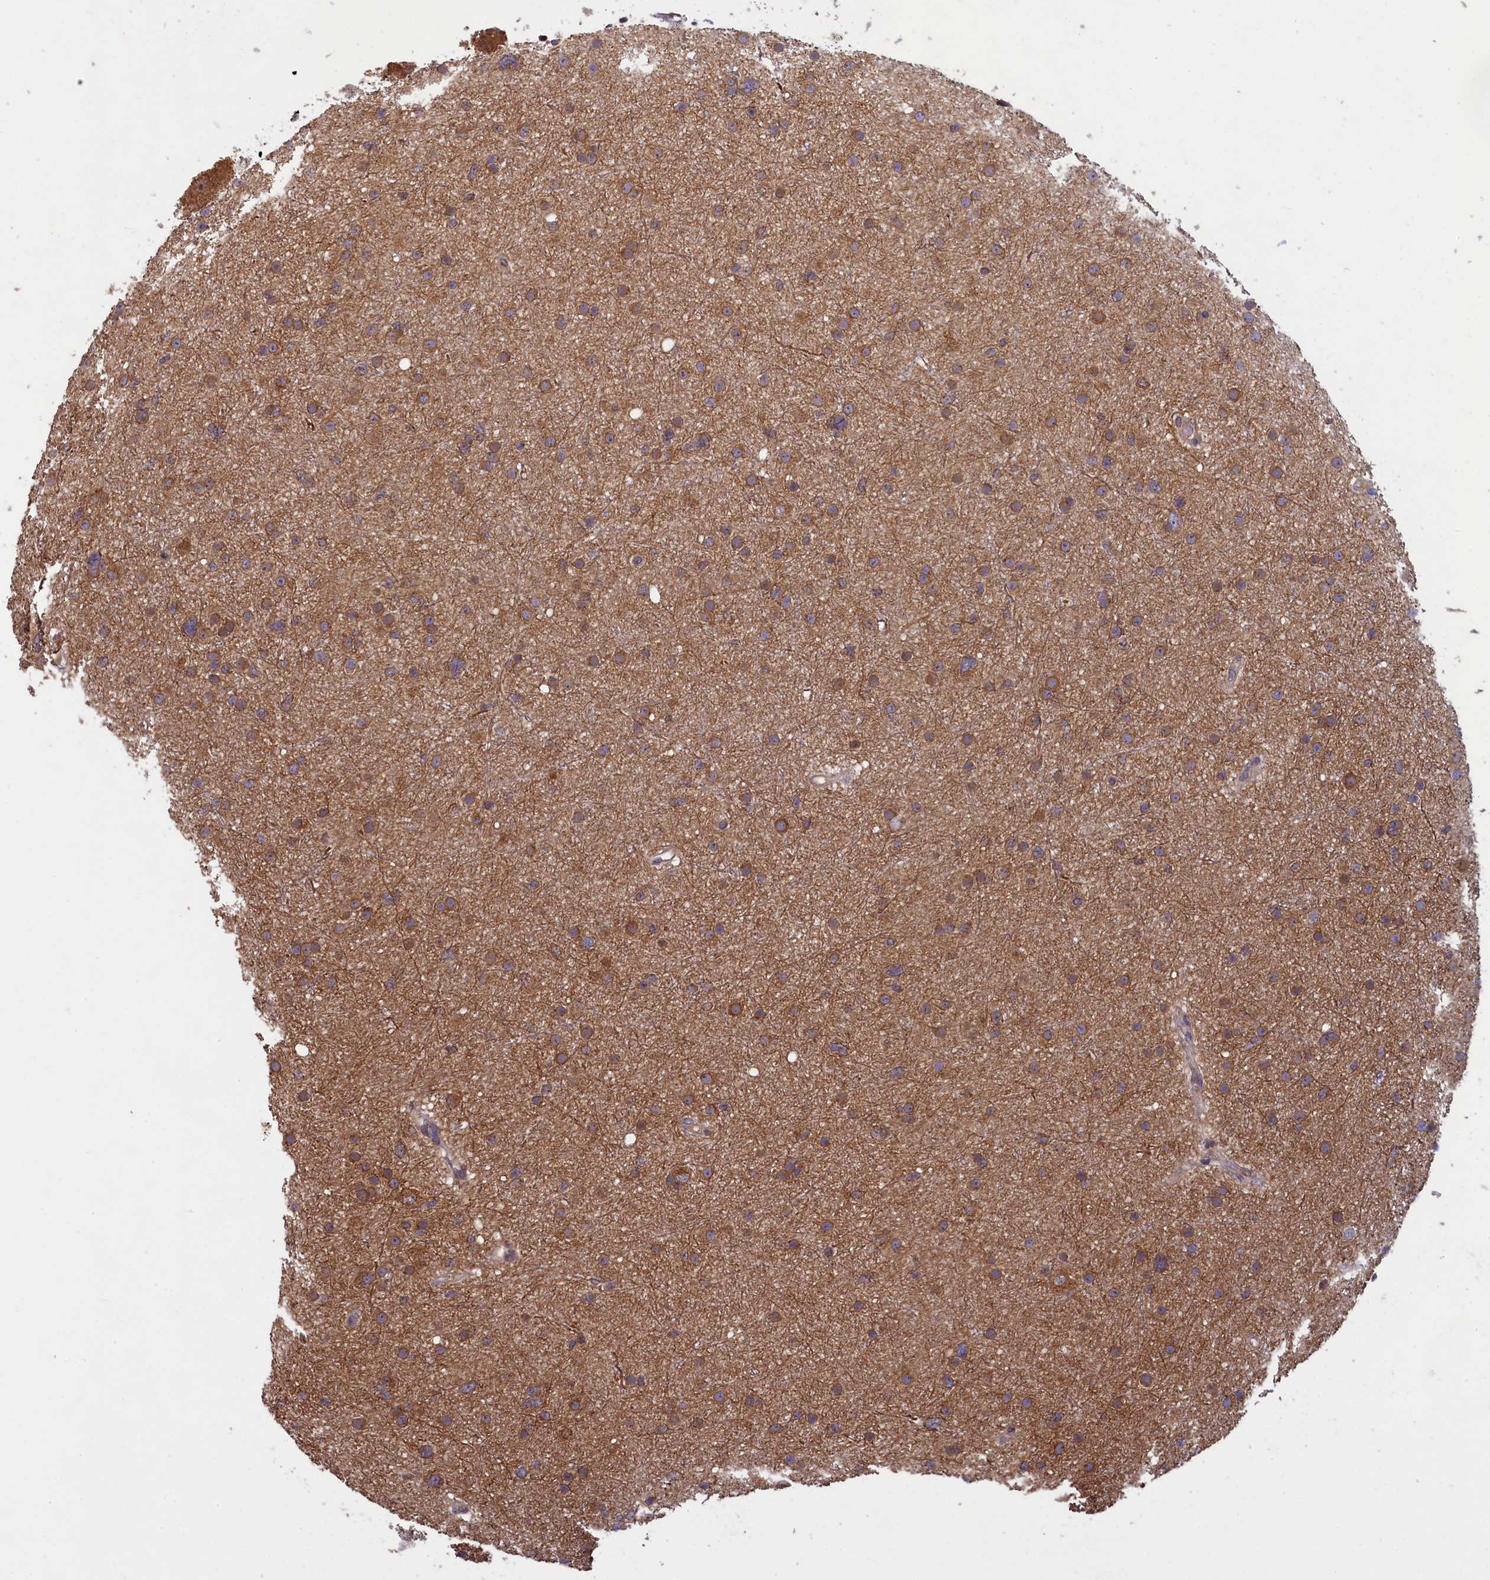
{"staining": {"intensity": "moderate", "quantity": "25%-75%", "location": "cytoplasmic/membranous"}, "tissue": "glioma", "cell_type": "Tumor cells", "image_type": "cancer", "snomed": [{"axis": "morphology", "description": "Glioma, malignant, Low grade"}, {"axis": "topography", "description": "Cerebral cortex"}], "caption": "Protein positivity by IHC exhibits moderate cytoplasmic/membranous positivity in approximately 25%-75% of tumor cells in glioma.", "gene": "NUDT6", "patient": {"sex": "female", "age": 39}}